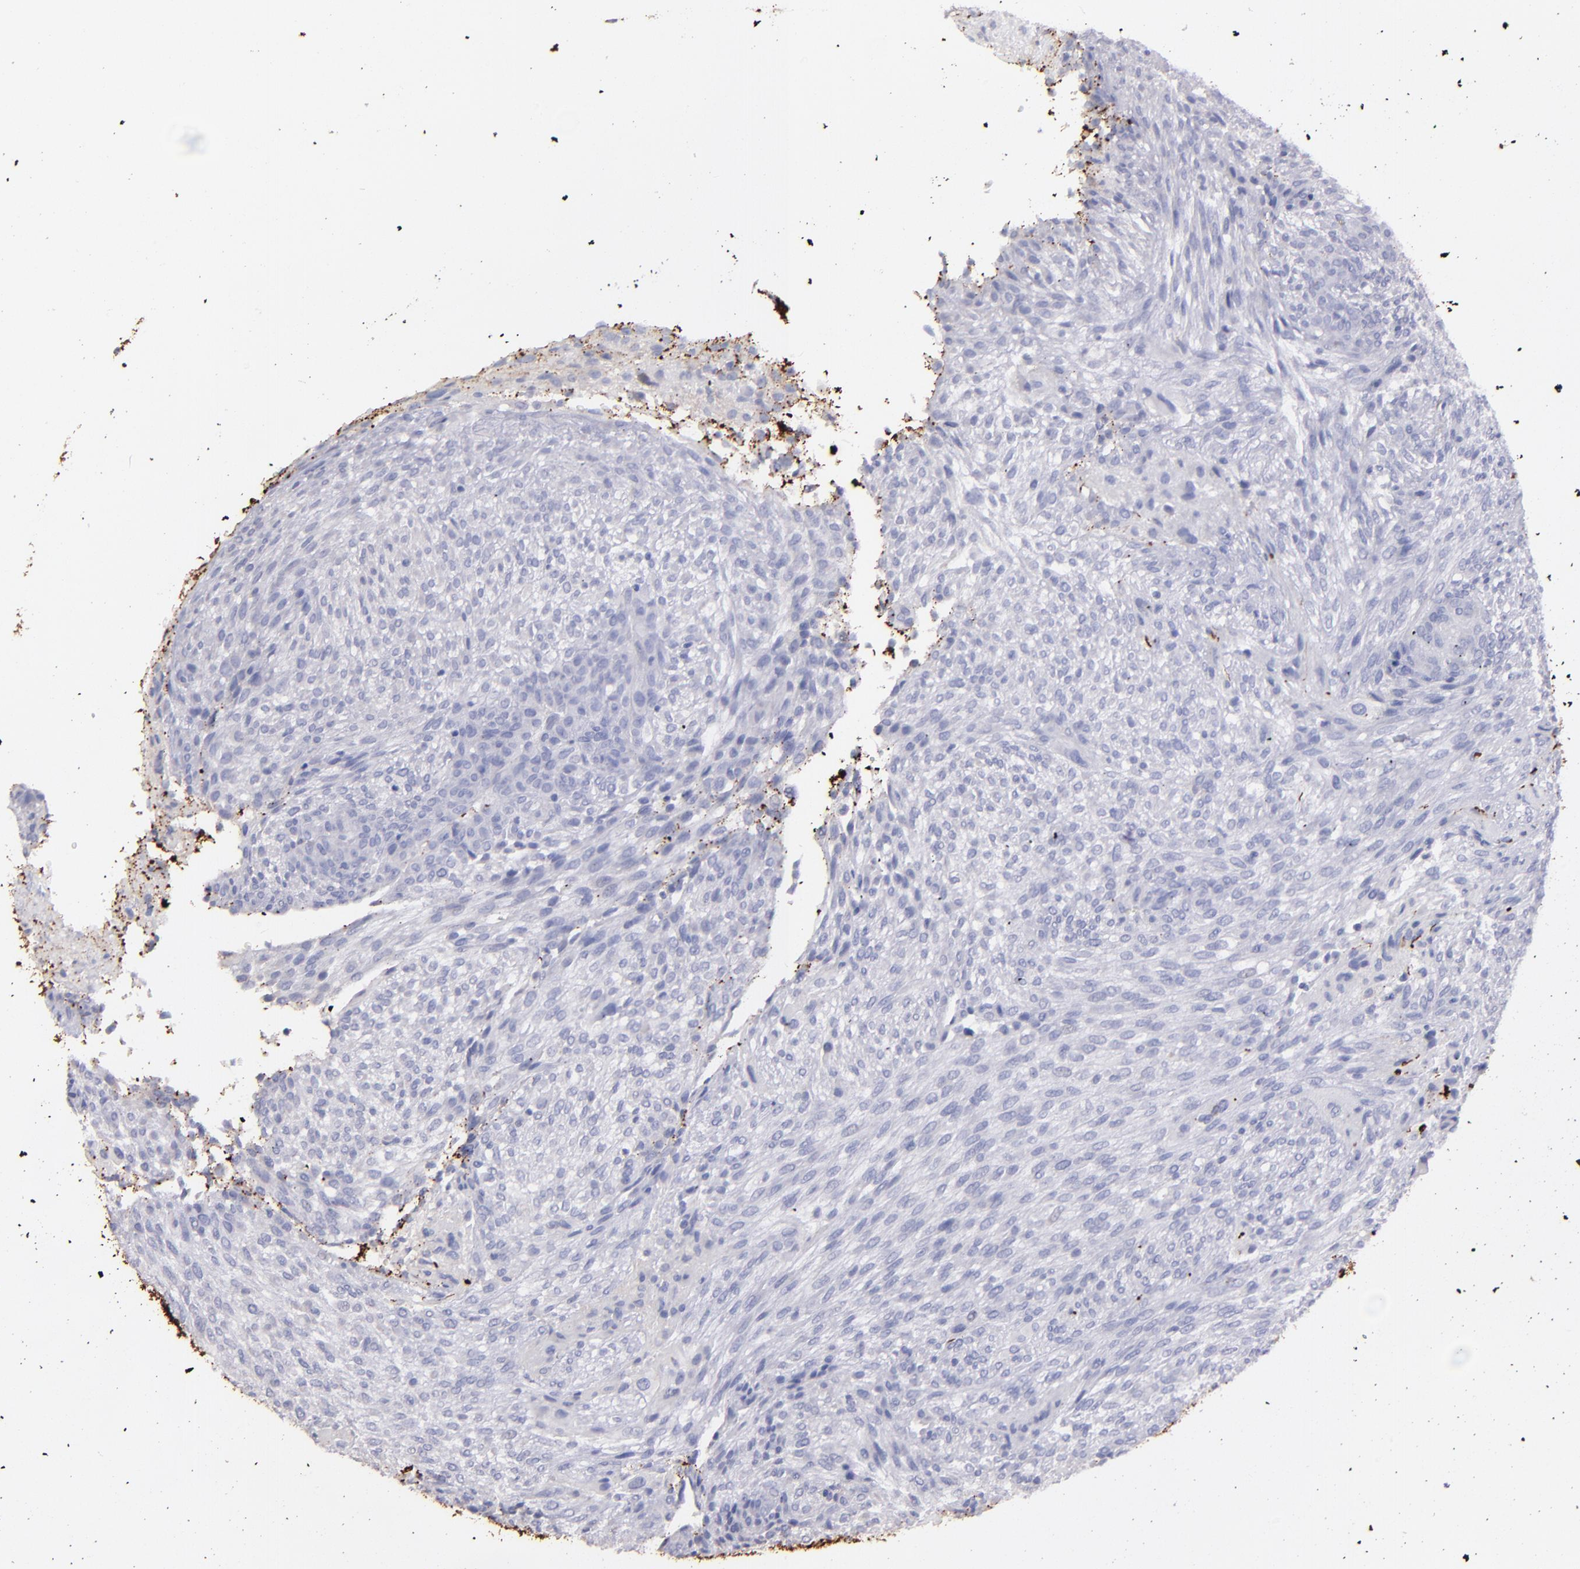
{"staining": {"intensity": "negative", "quantity": "none", "location": "none"}, "tissue": "glioma", "cell_type": "Tumor cells", "image_type": "cancer", "snomed": [{"axis": "morphology", "description": "Glioma, malignant, High grade"}, {"axis": "topography", "description": "Cerebral cortex"}], "caption": "Immunohistochemistry (IHC) photomicrograph of glioma stained for a protein (brown), which demonstrates no positivity in tumor cells.", "gene": "SNAP25", "patient": {"sex": "female", "age": 55}}